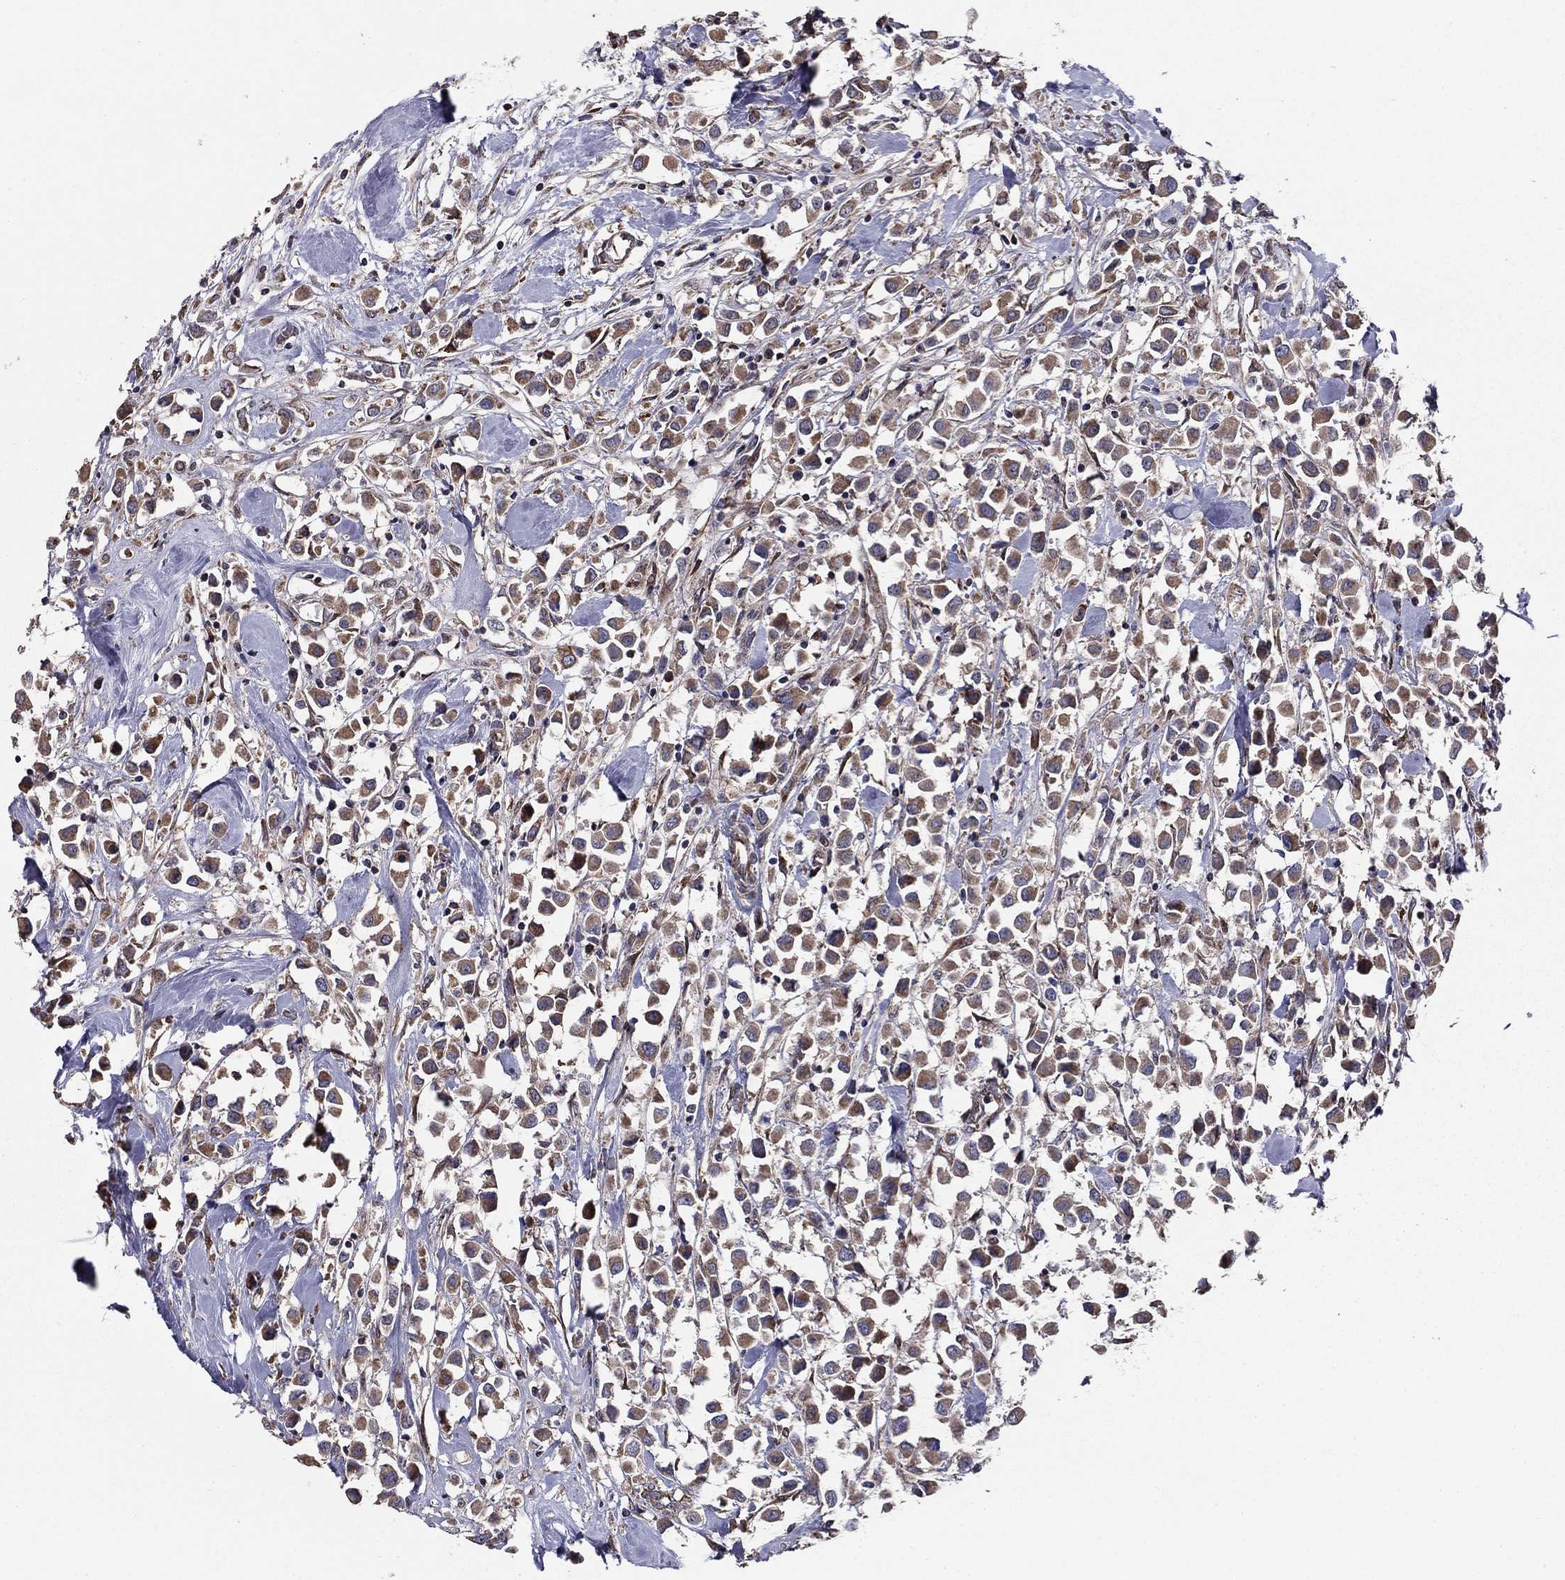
{"staining": {"intensity": "moderate", "quantity": "25%-75%", "location": "cytoplasmic/membranous"}, "tissue": "breast cancer", "cell_type": "Tumor cells", "image_type": "cancer", "snomed": [{"axis": "morphology", "description": "Duct carcinoma"}, {"axis": "topography", "description": "Breast"}], "caption": "Immunohistochemistry (IHC) micrograph of human breast invasive ductal carcinoma stained for a protein (brown), which shows medium levels of moderate cytoplasmic/membranous positivity in about 25%-75% of tumor cells.", "gene": "NKIRAS1", "patient": {"sex": "female", "age": 61}}